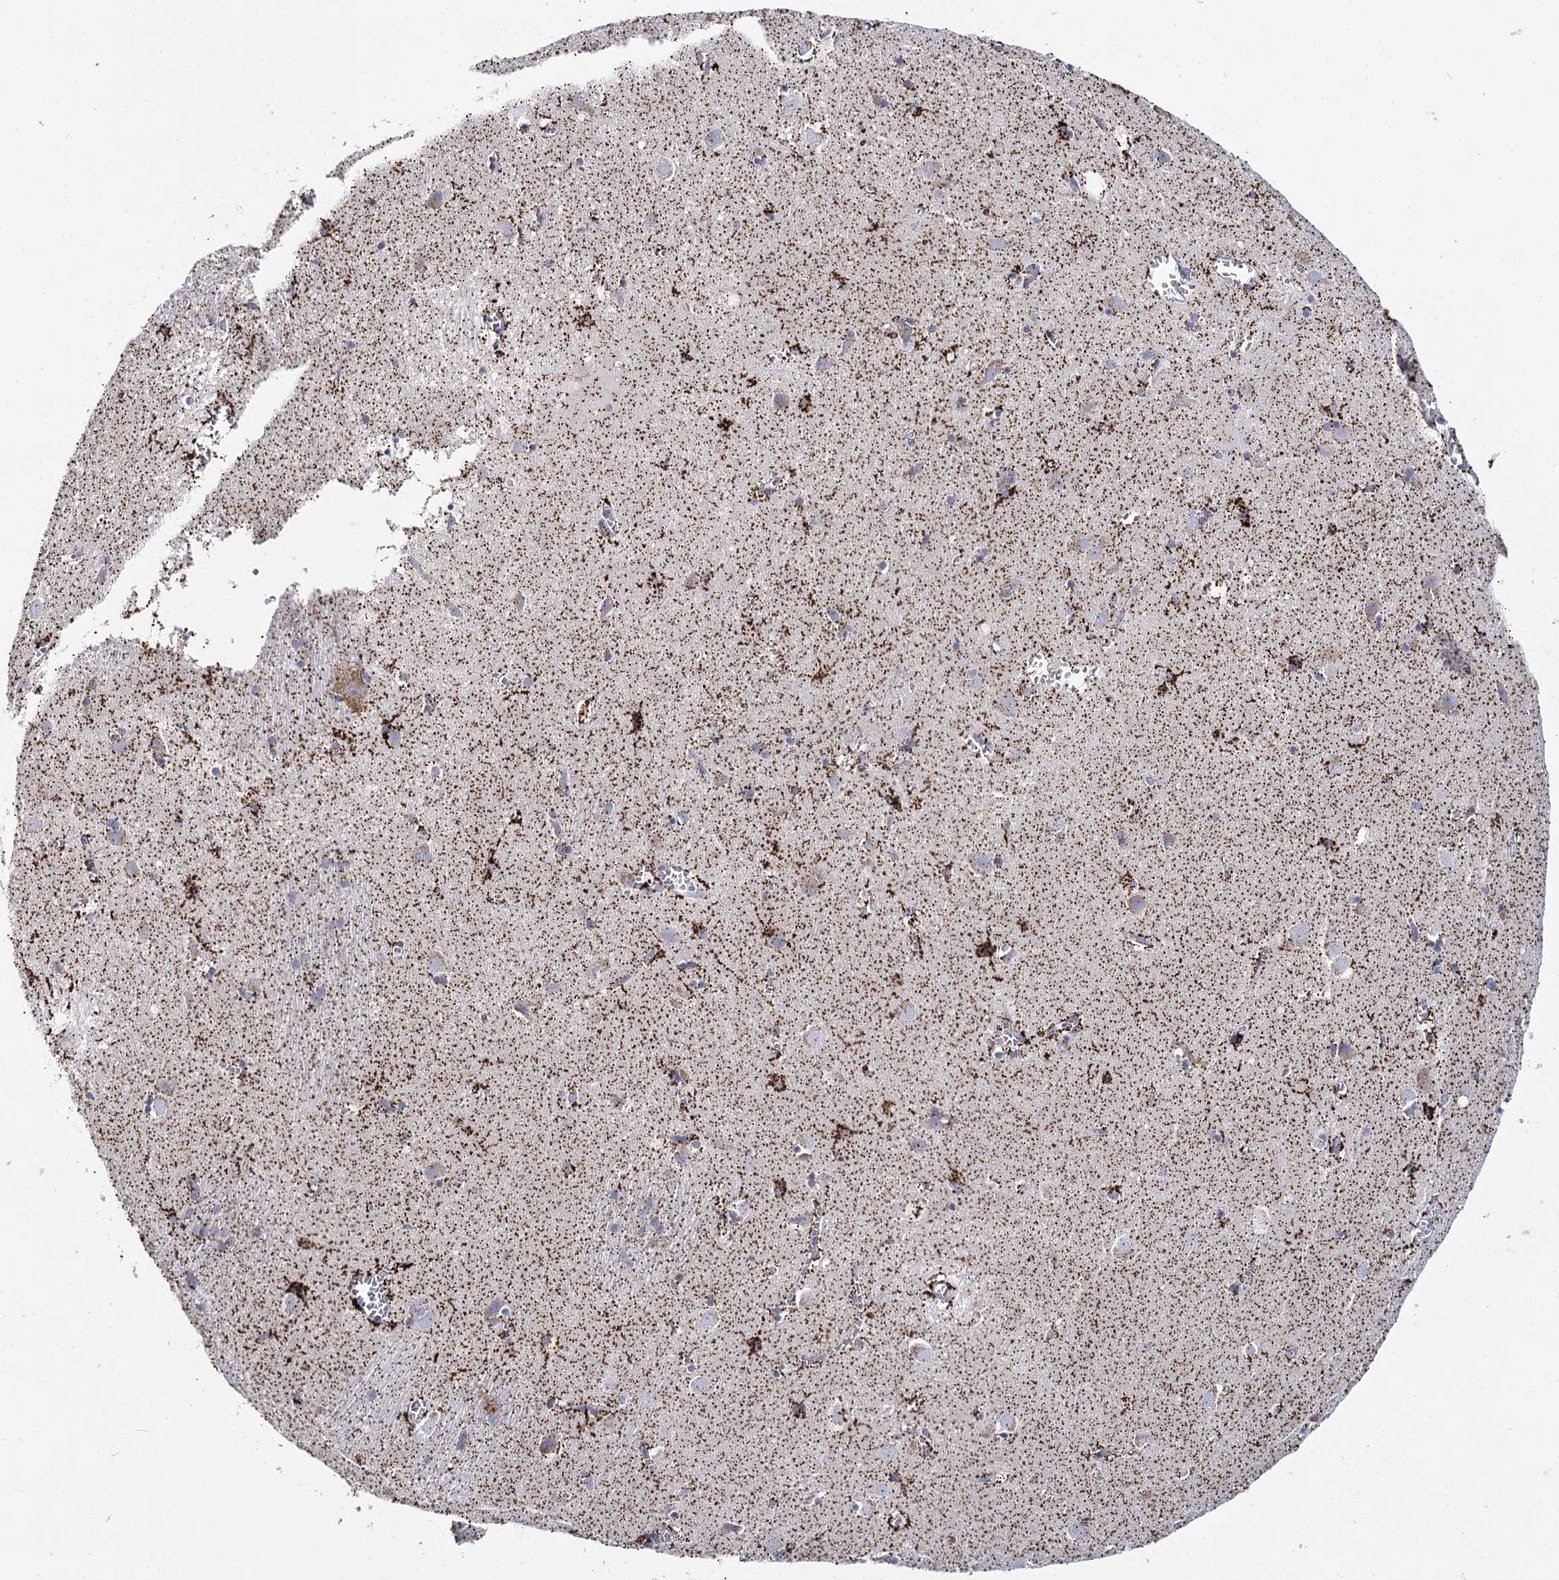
{"staining": {"intensity": "strong", "quantity": "25%-75%", "location": "cytoplasmic/membranous"}, "tissue": "caudate", "cell_type": "Glial cells", "image_type": "normal", "snomed": [{"axis": "morphology", "description": "Normal tissue, NOS"}, {"axis": "topography", "description": "Lateral ventricle wall"}], "caption": "Immunohistochemistry staining of normal caudate, which exhibits high levels of strong cytoplasmic/membranous positivity in about 25%-75% of glial cells indicating strong cytoplasmic/membranous protein staining. The staining was performed using DAB (3,3'-diaminobenzidine) (brown) for protein detection and nuclei were counterstained in hematoxylin (blue).", "gene": "THUMPD3", "patient": {"sex": "male", "age": 70}}